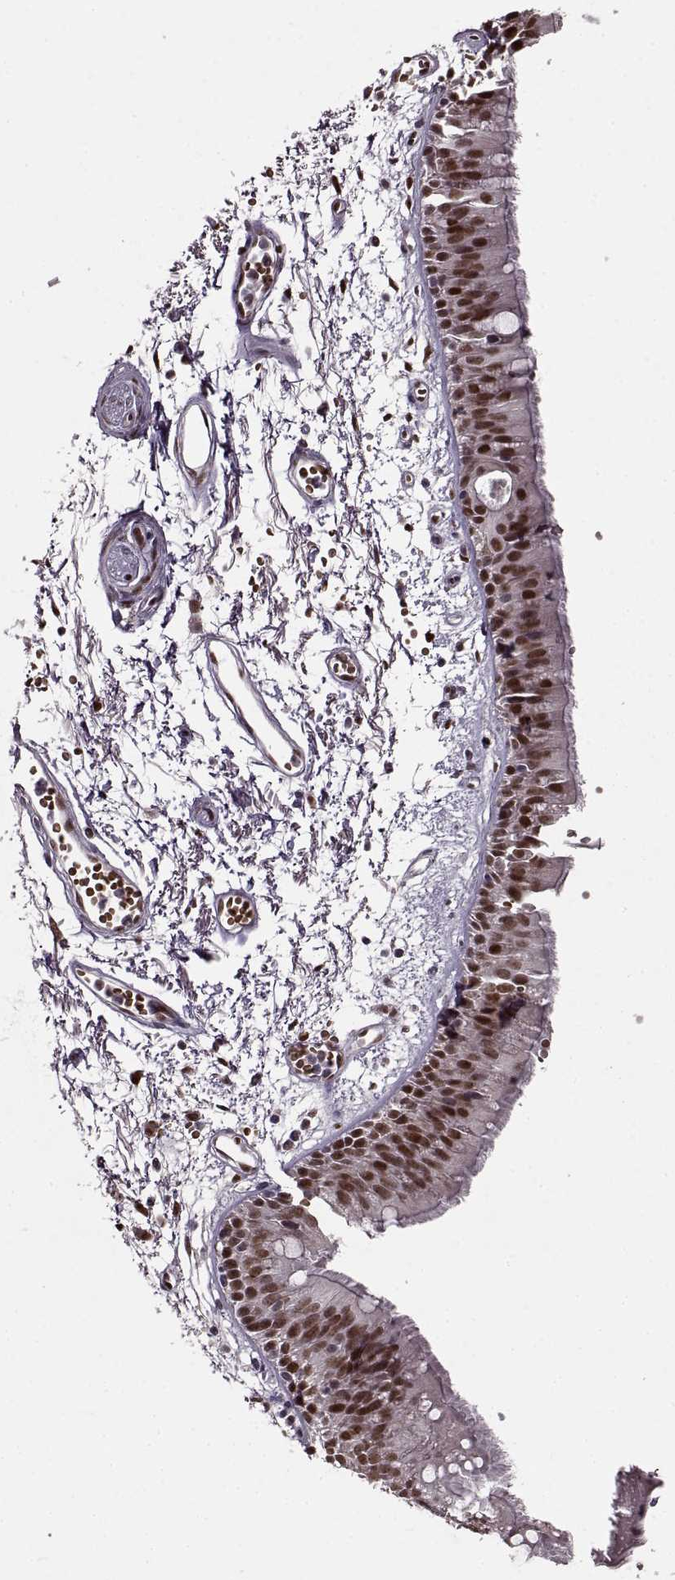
{"staining": {"intensity": "moderate", "quantity": ">75%", "location": "nuclear"}, "tissue": "bronchus", "cell_type": "Respiratory epithelial cells", "image_type": "normal", "snomed": [{"axis": "morphology", "description": "Normal tissue, NOS"}, {"axis": "morphology", "description": "Squamous cell carcinoma, NOS"}, {"axis": "topography", "description": "Cartilage tissue"}, {"axis": "topography", "description": "Bronchus"}, {"axis": "topography", "description": "Lung"}], "caption": "Immunohistochemistry of normal human bronchus exhibits medium levels of moderate nuclear staining in about >75% of respiratory epithelial cells. The protein of interest is shown in brown color, while the nuclei are stained blue.", "gene": "FTO", "patient": {"sex": "male", "age": 66}}